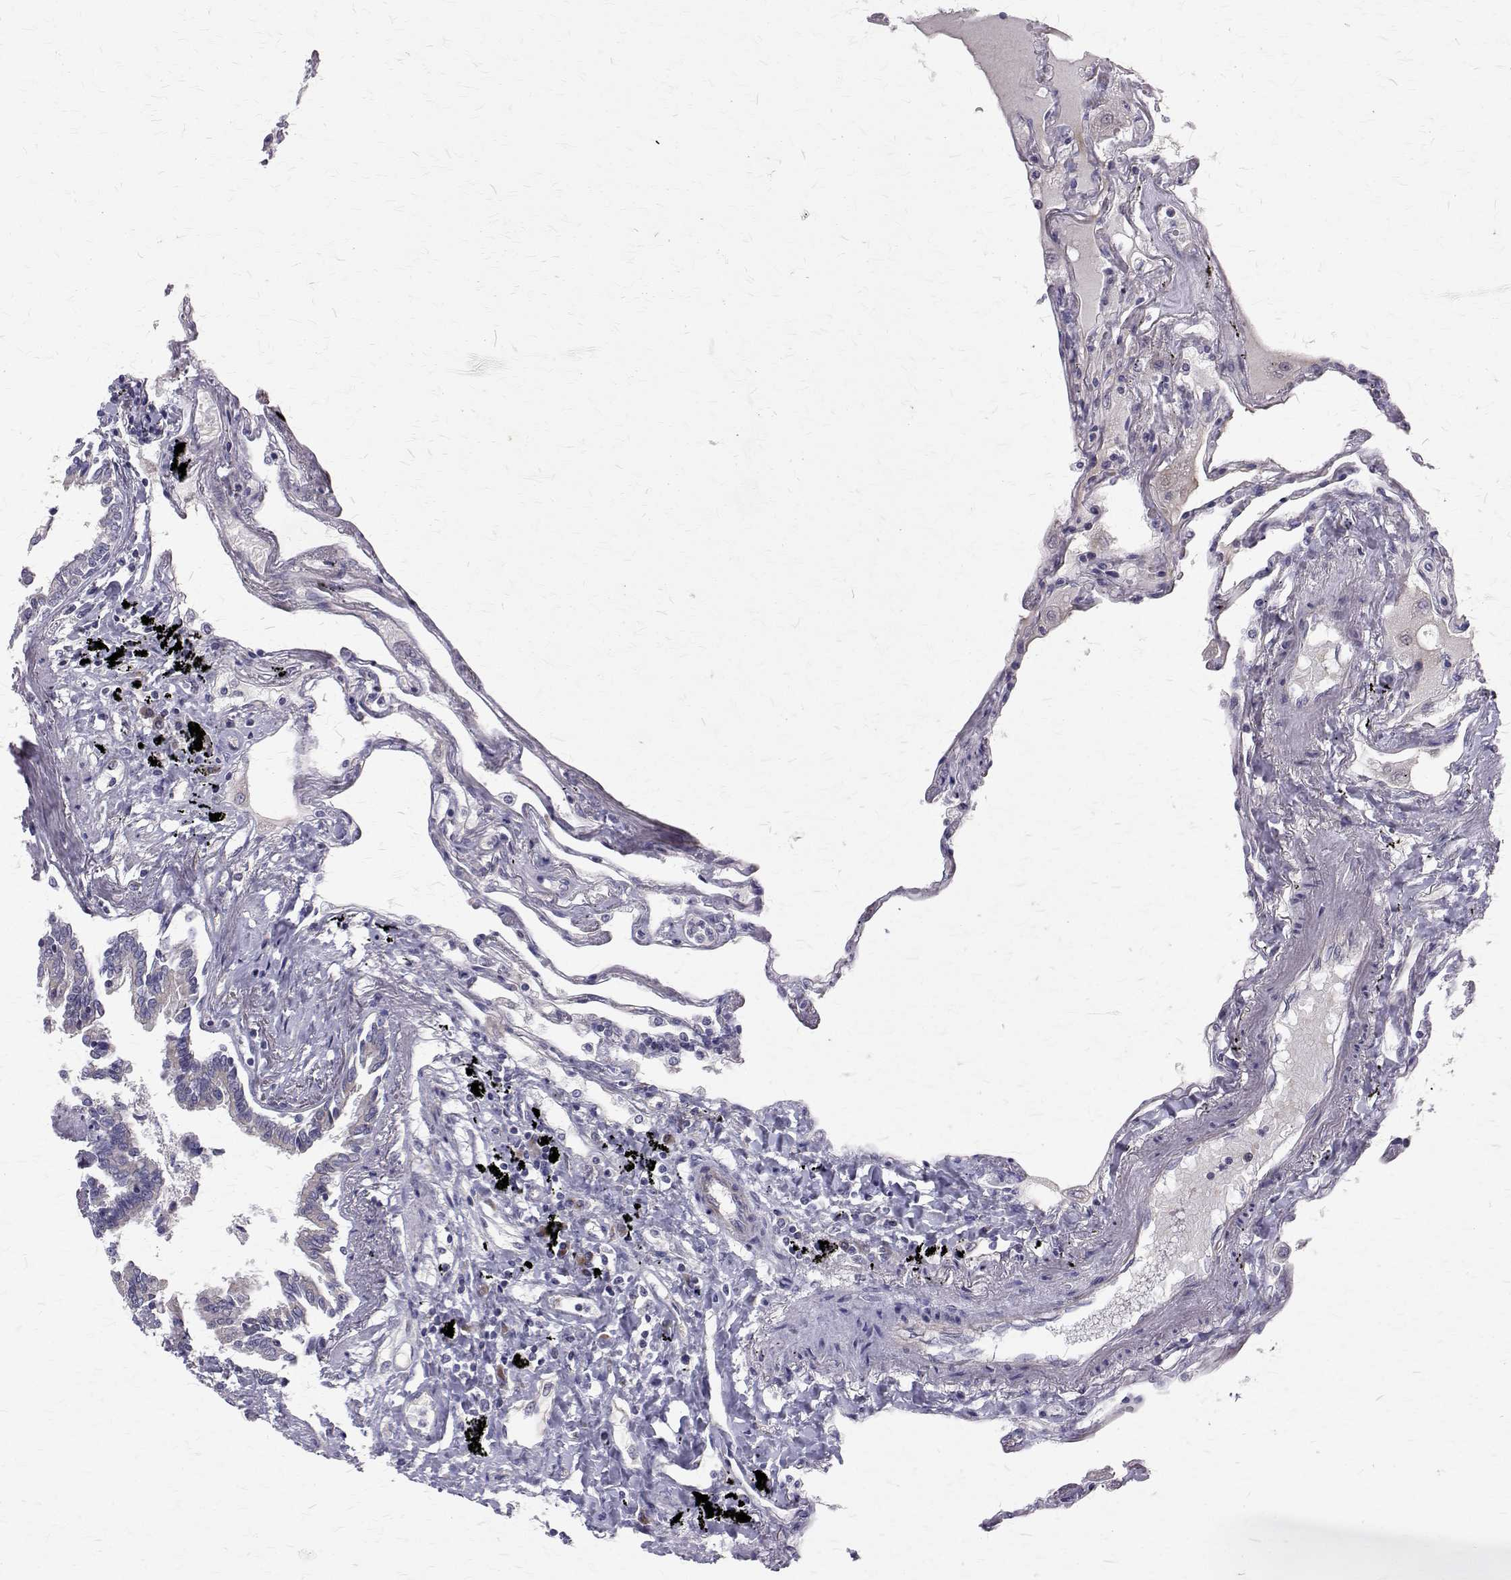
{"staining": {"intensity": "moderate", "quantity": "<25%", "location": "cytoplasmic/membranous"}, "tissue": "lung", "cell_type": "Alveolar cells", "image_type": "normal", "snomed": [{"axis": "morphology", "description": "Normal tissue, NOS"}, {"axis": "morphology", "description": "Adenocarcinoma, NOS"}, {"axis": "topography", "description": "Cartilage tissue"}, {"axis": "topography", "description": "Lung"}], "caption": "Lung stained with IHC reveals moderate cytoplasmic/membranous staining in approximately <25% of alveolar cells.", "gene": "ARFGAP1", "patient": {"sex": "female", "age": 67}}